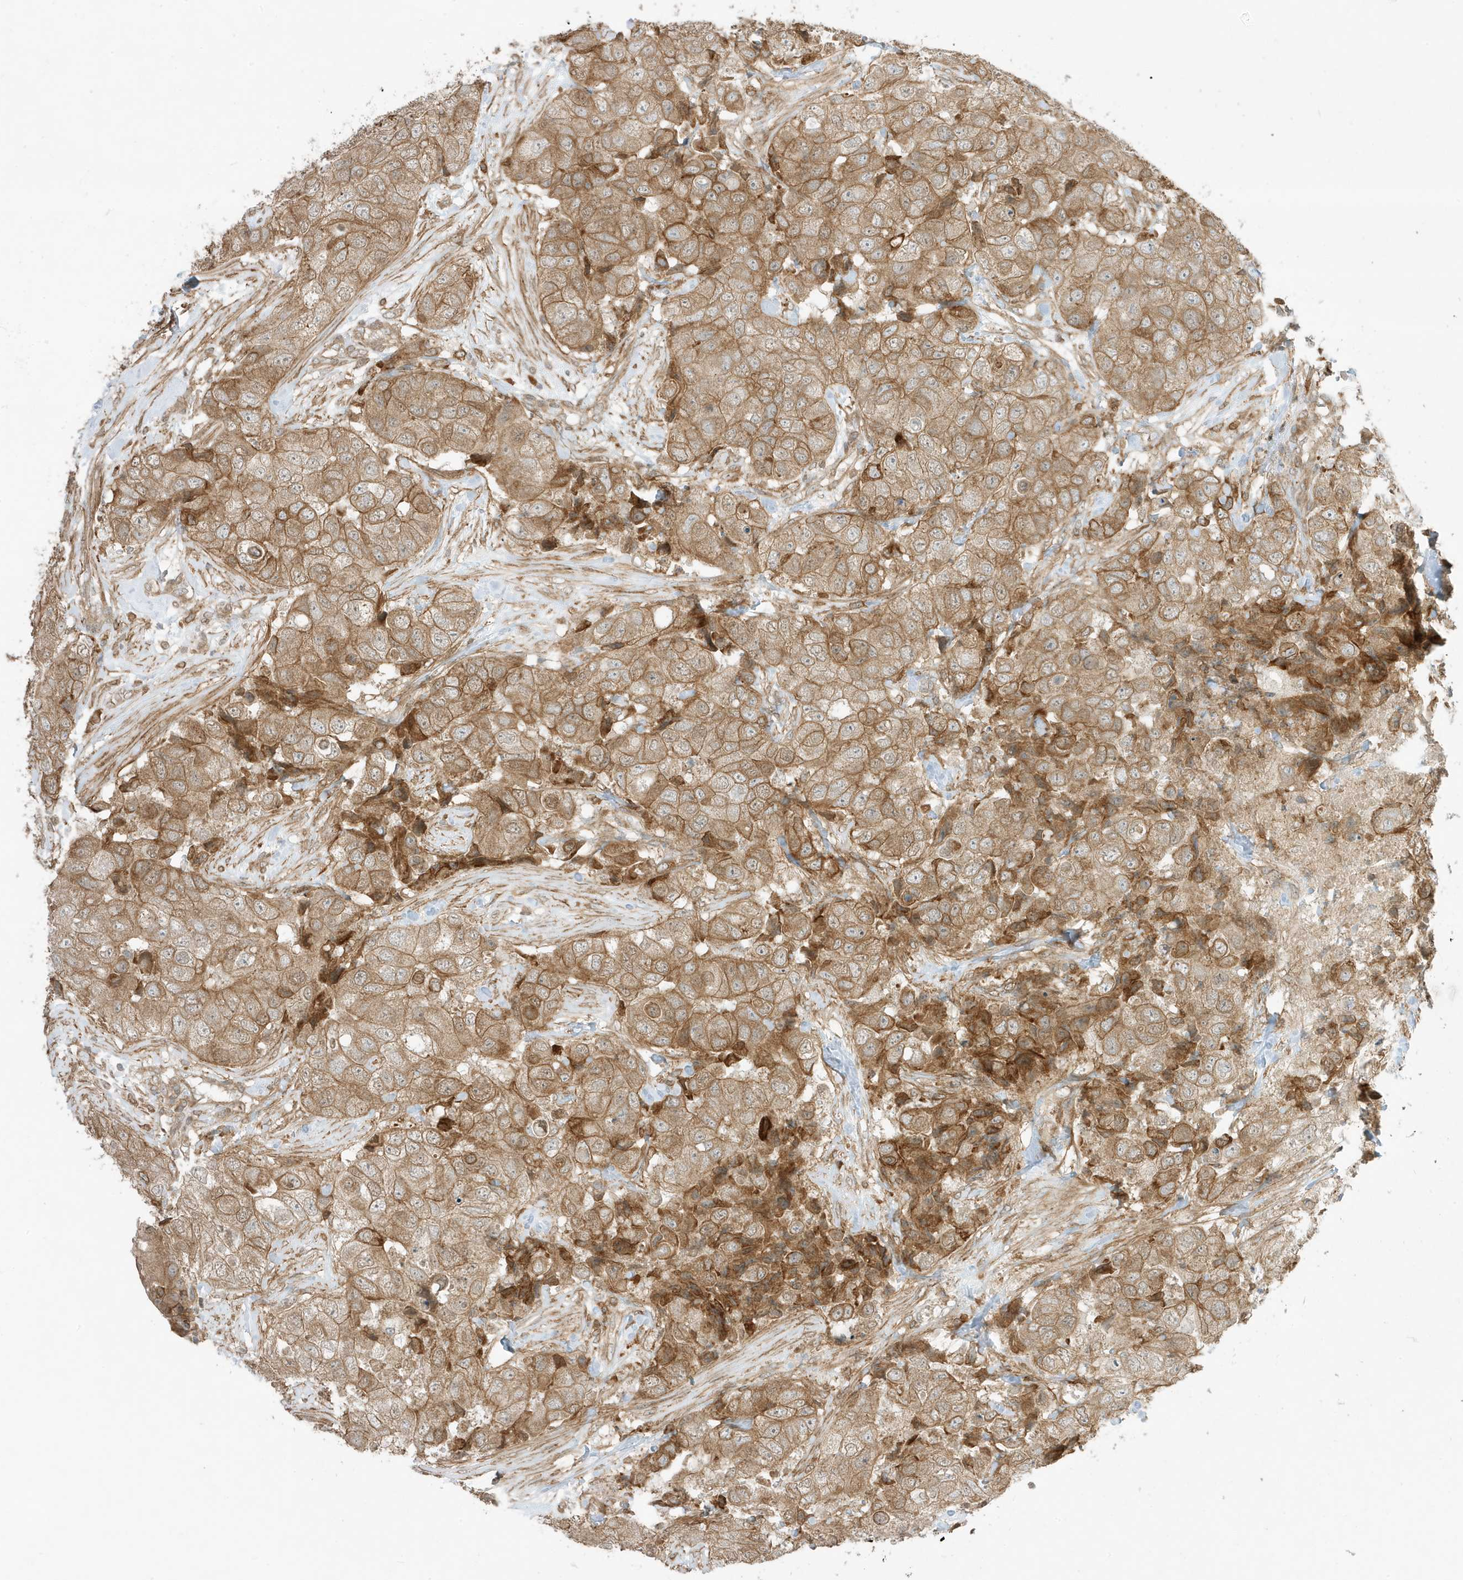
{"staining": {"intensity": "moderate", "quantity": ">75%", "location": "cytoplasmic/membranous"}, "tissue": "breast cancer", "cell_type": "Tumor cells", "image_type": "cancer", "snomed": [{"axis": "morphology", "description": "Duct carcinoma"}, {"axis": "topography", "description": "Breast"}], "caption": "DAB (3,3'-diaminobenzidine) immunohistochemical staining of breast cancer (invasive ductal carcinoma) shows moderate cytoplasmic/membranous protein expression in about >75% of tumor cells. (DAB (3,3'-diaminobenzidine) IHC, brown staining for protein, blue staining for nuclei).", "gene": "SCARF2", "patient": {"sex": "female", "age": 62}}